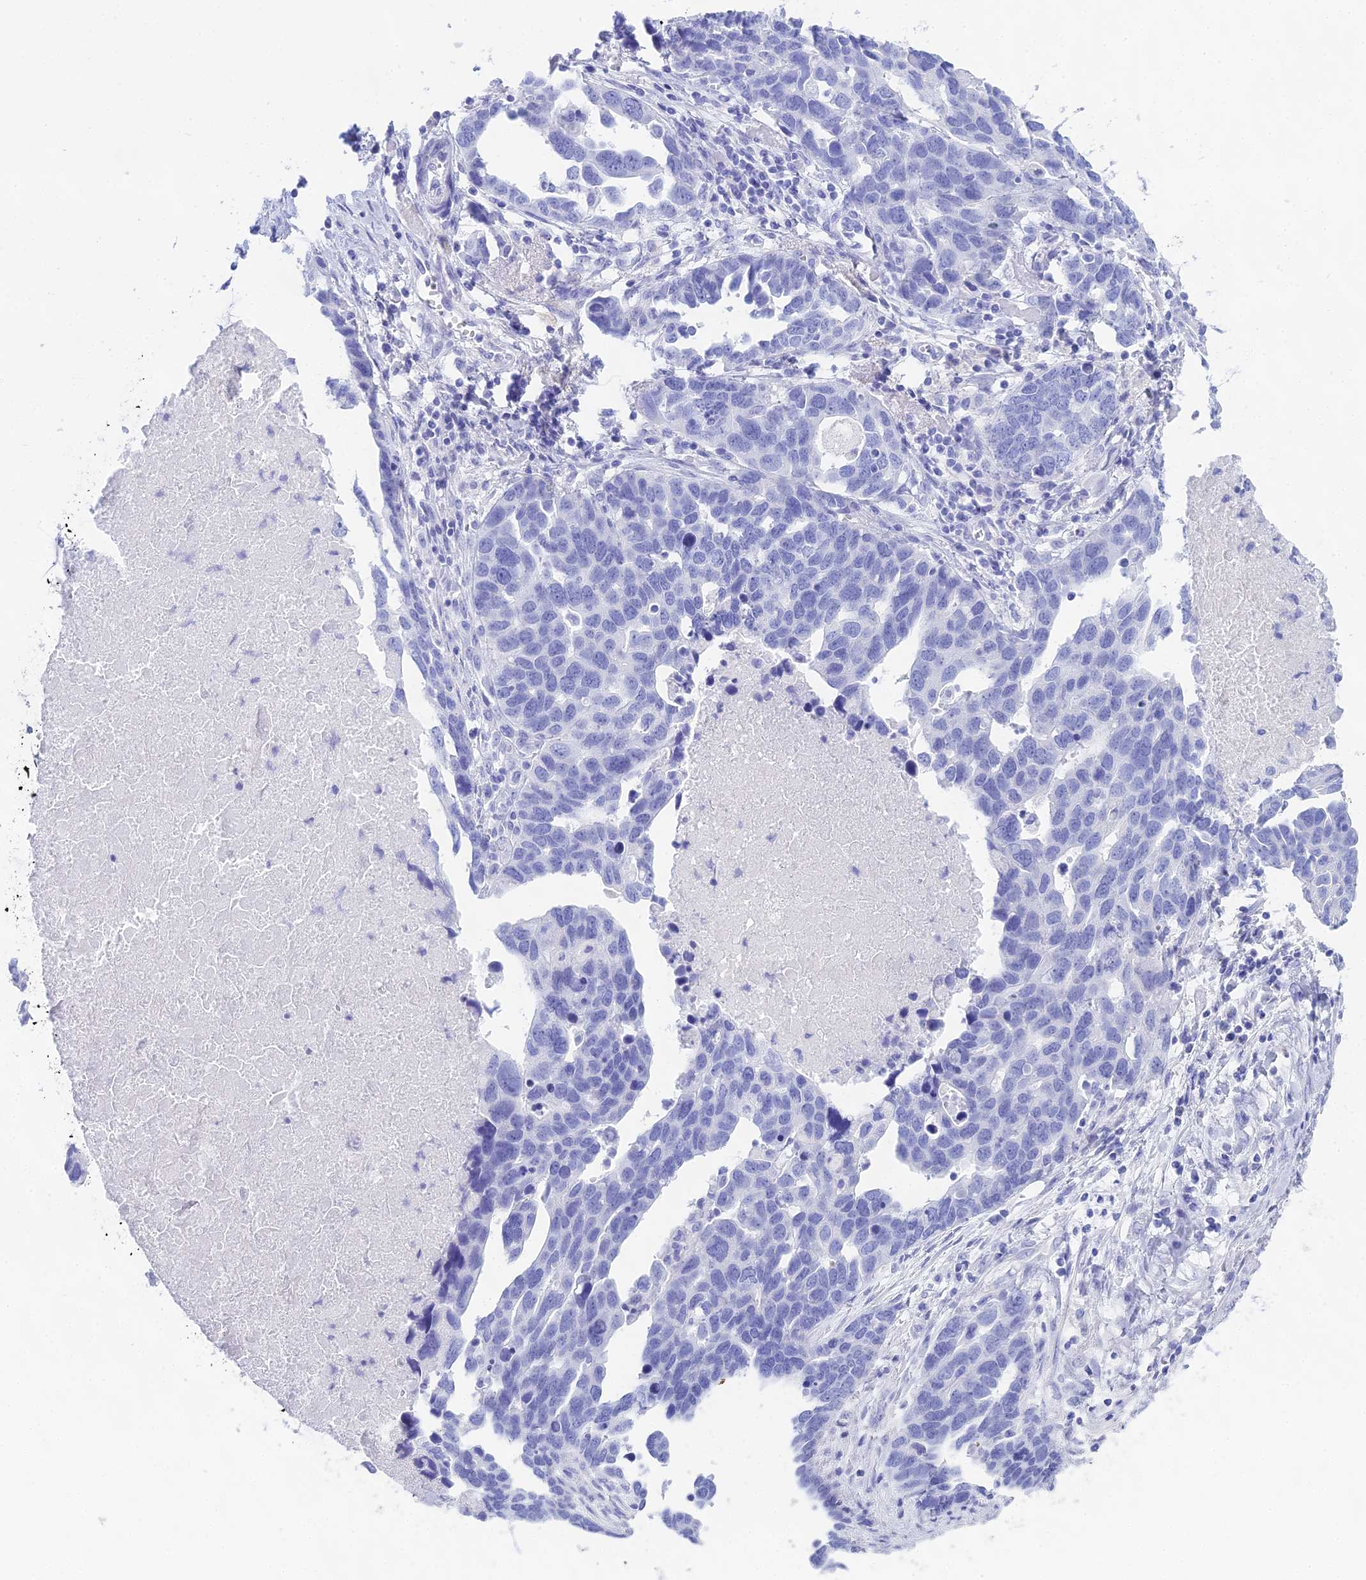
{"staining": {"intensity": "negative", "quantity": "none", "location": "none"}, "tissue": "ovarian cancer", "cell_type": "Tumor cells", "image_type": "cancer", "snomed": [{"axis": "morphology", "description": "Cystadenocarcinoma, serous, NOS"}, {"axis": "topography", "description": "Ovary"}], "caption": "There is no significant staining in tumor cells of serous cystadenocarcinoma (ovarian).", "gene": "CGB2", "patient": {"sex": "female", "age": 54}}